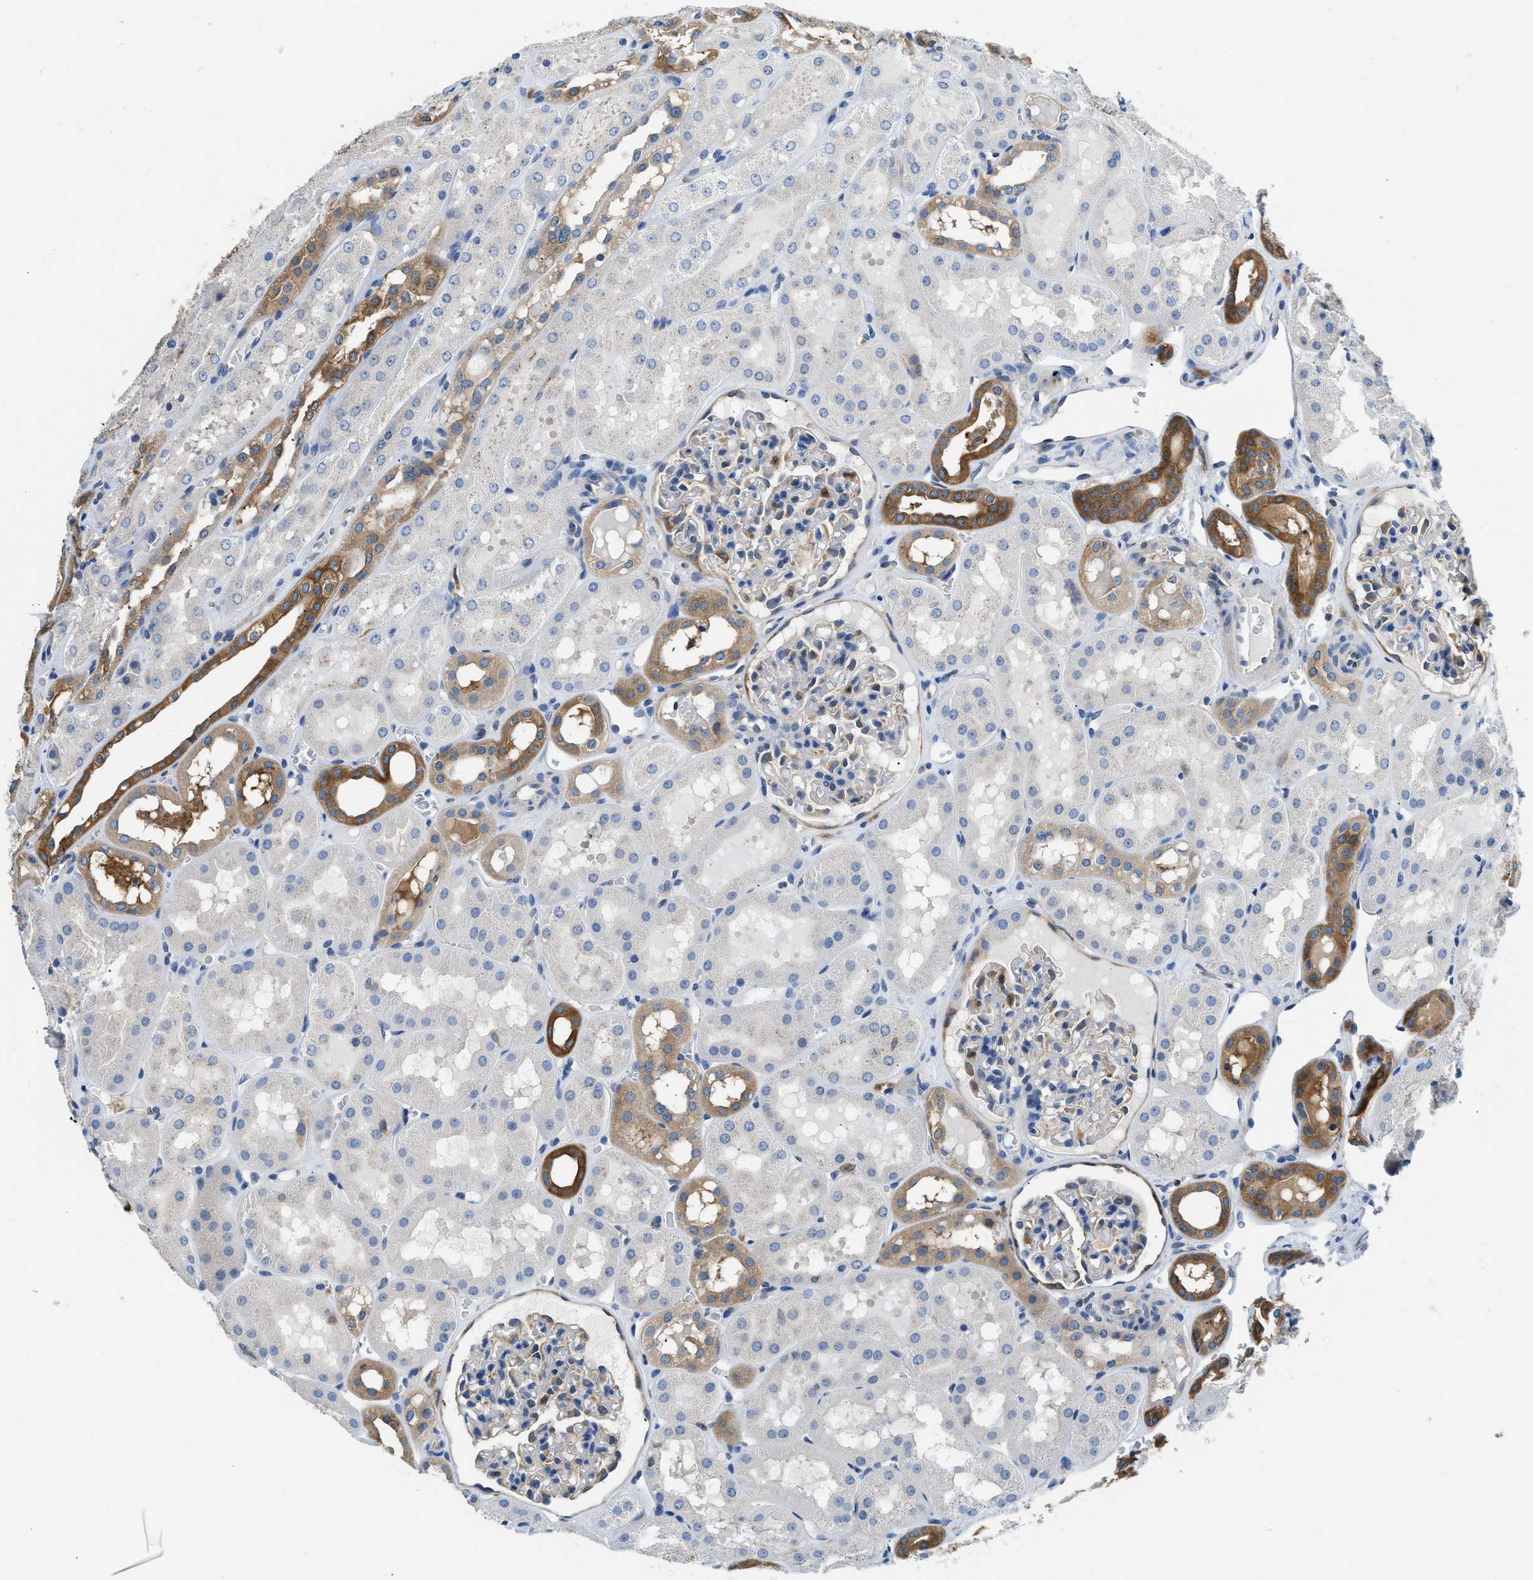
{"staining": {"intensity": "weak", "quantity": "25%-75%", "location": "cytoplasmic/membranous"}, "tissue": "kidney", "cell_type": "Cells in glomeruli", "image_type": "normal", "snomed": [{"axis": "morphology", "description": "Normal tissue, NOS"}, {"axis": "topography", "description": "Kidney"}, {"axis": "topography", "description": "Urinary bladder"}], "caption": "Immunohistochemical staining of unremarkable human kidney demonstrates weak cytoplasmic/membranous protein positivity in approximately 25%-75% of cells in glomeruli.", "gene": "PKM", "patient": {"sex": "male", "age": 16}}